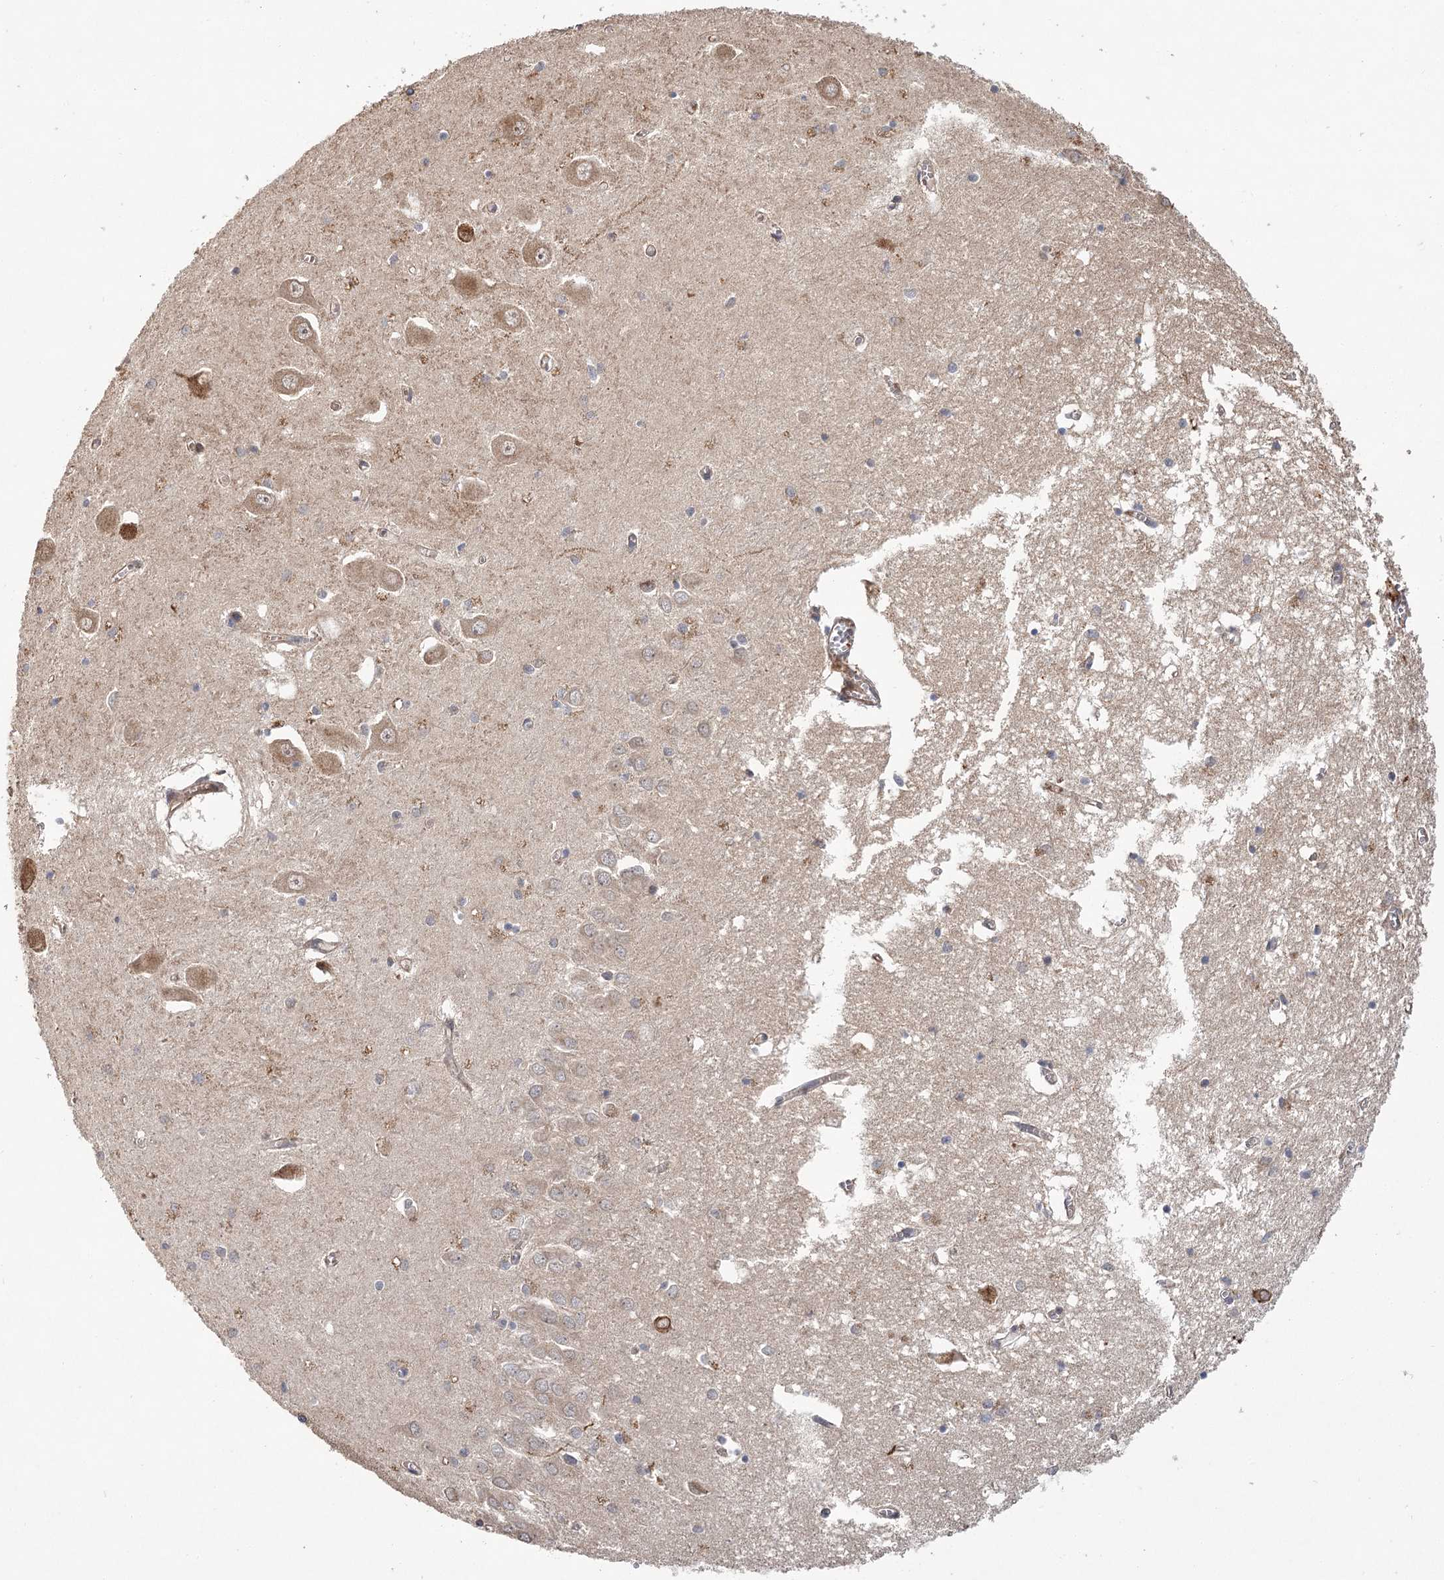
{"staining": {"intensity": "weak", "quantity": "<25%", "location": "cytoplasmic/membranous"}, "tissue": "hippocampus", "cell_type": "Glial cells", "image_type": "normal", "snomed": [{"axis": "morphology", "description": "Normal tissue, NOS"}, {"axis": "topography", "description": "Hippocampus"}], "caption": "Immunohistochemistry (IHC) image of normal human hippocampus stained for a protein (brown), which shows no staining in glial cells. (Immunohistochemistry (IHC), brightfield microscopy, high magnification).", "gene": "LSS", "patient": {"sex": "male", "age": 70}}